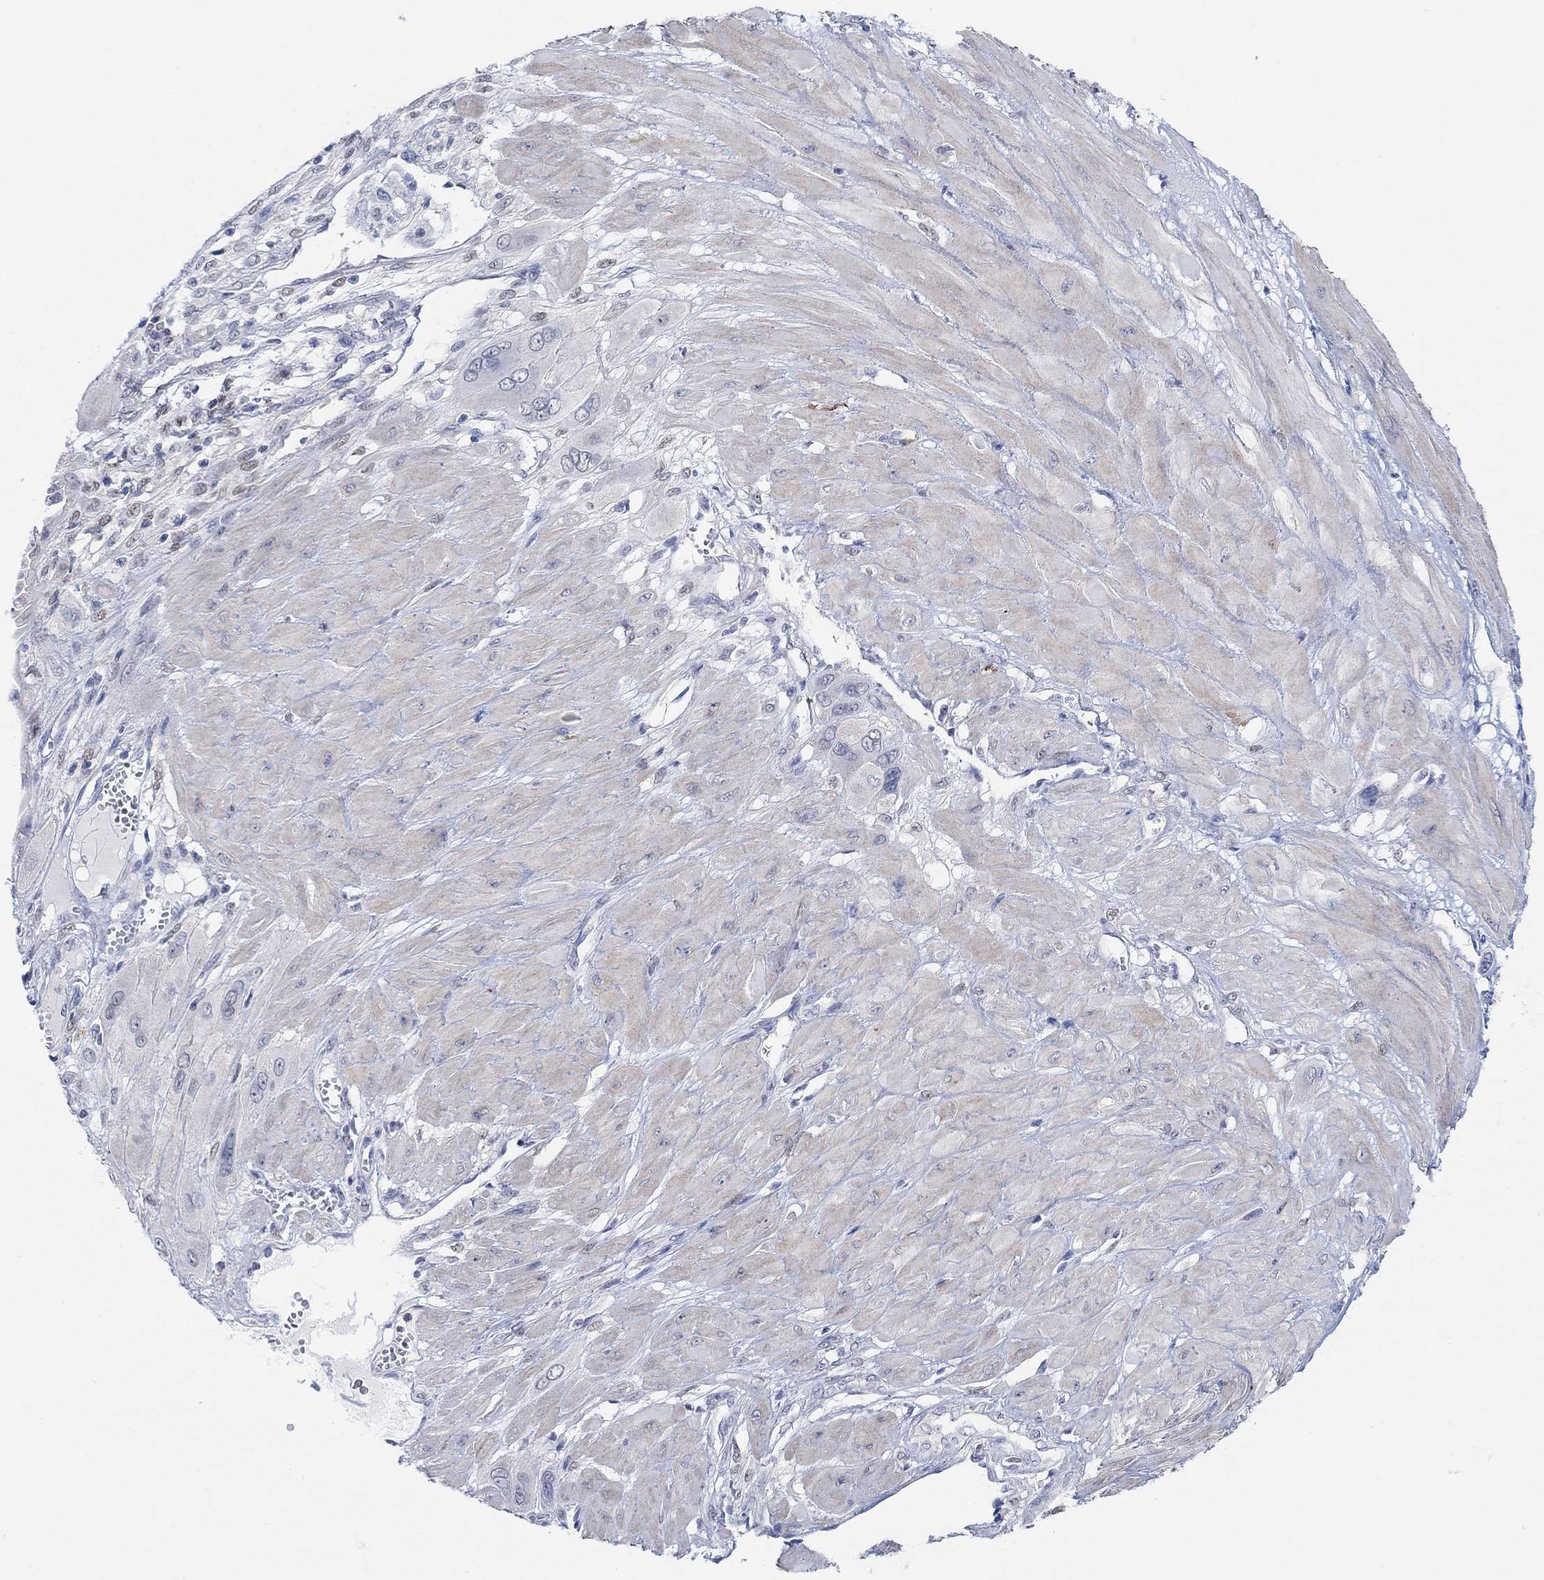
{"staining": {"intensity": "weak", "quantity": "25%-75%", "location": "nuclear"}, "tissue": "cervical cancer", "cell_type": "Tumor cells", "image_type": "cancer", "snomed": [{"axis": "morphology", "description": "Squamous cell carcinoma, NOS"}, {"axis": "topography", "description": "Cervix"}], "caption": "Approximately 25%-75% of tumor cells in cervical squamous cell carcinoma display weak nuclear protein positivity as visualized by brown immunohistochemical staining.", "gene": "RIMS1", "patient": {"sex": "female", "age": 34}}